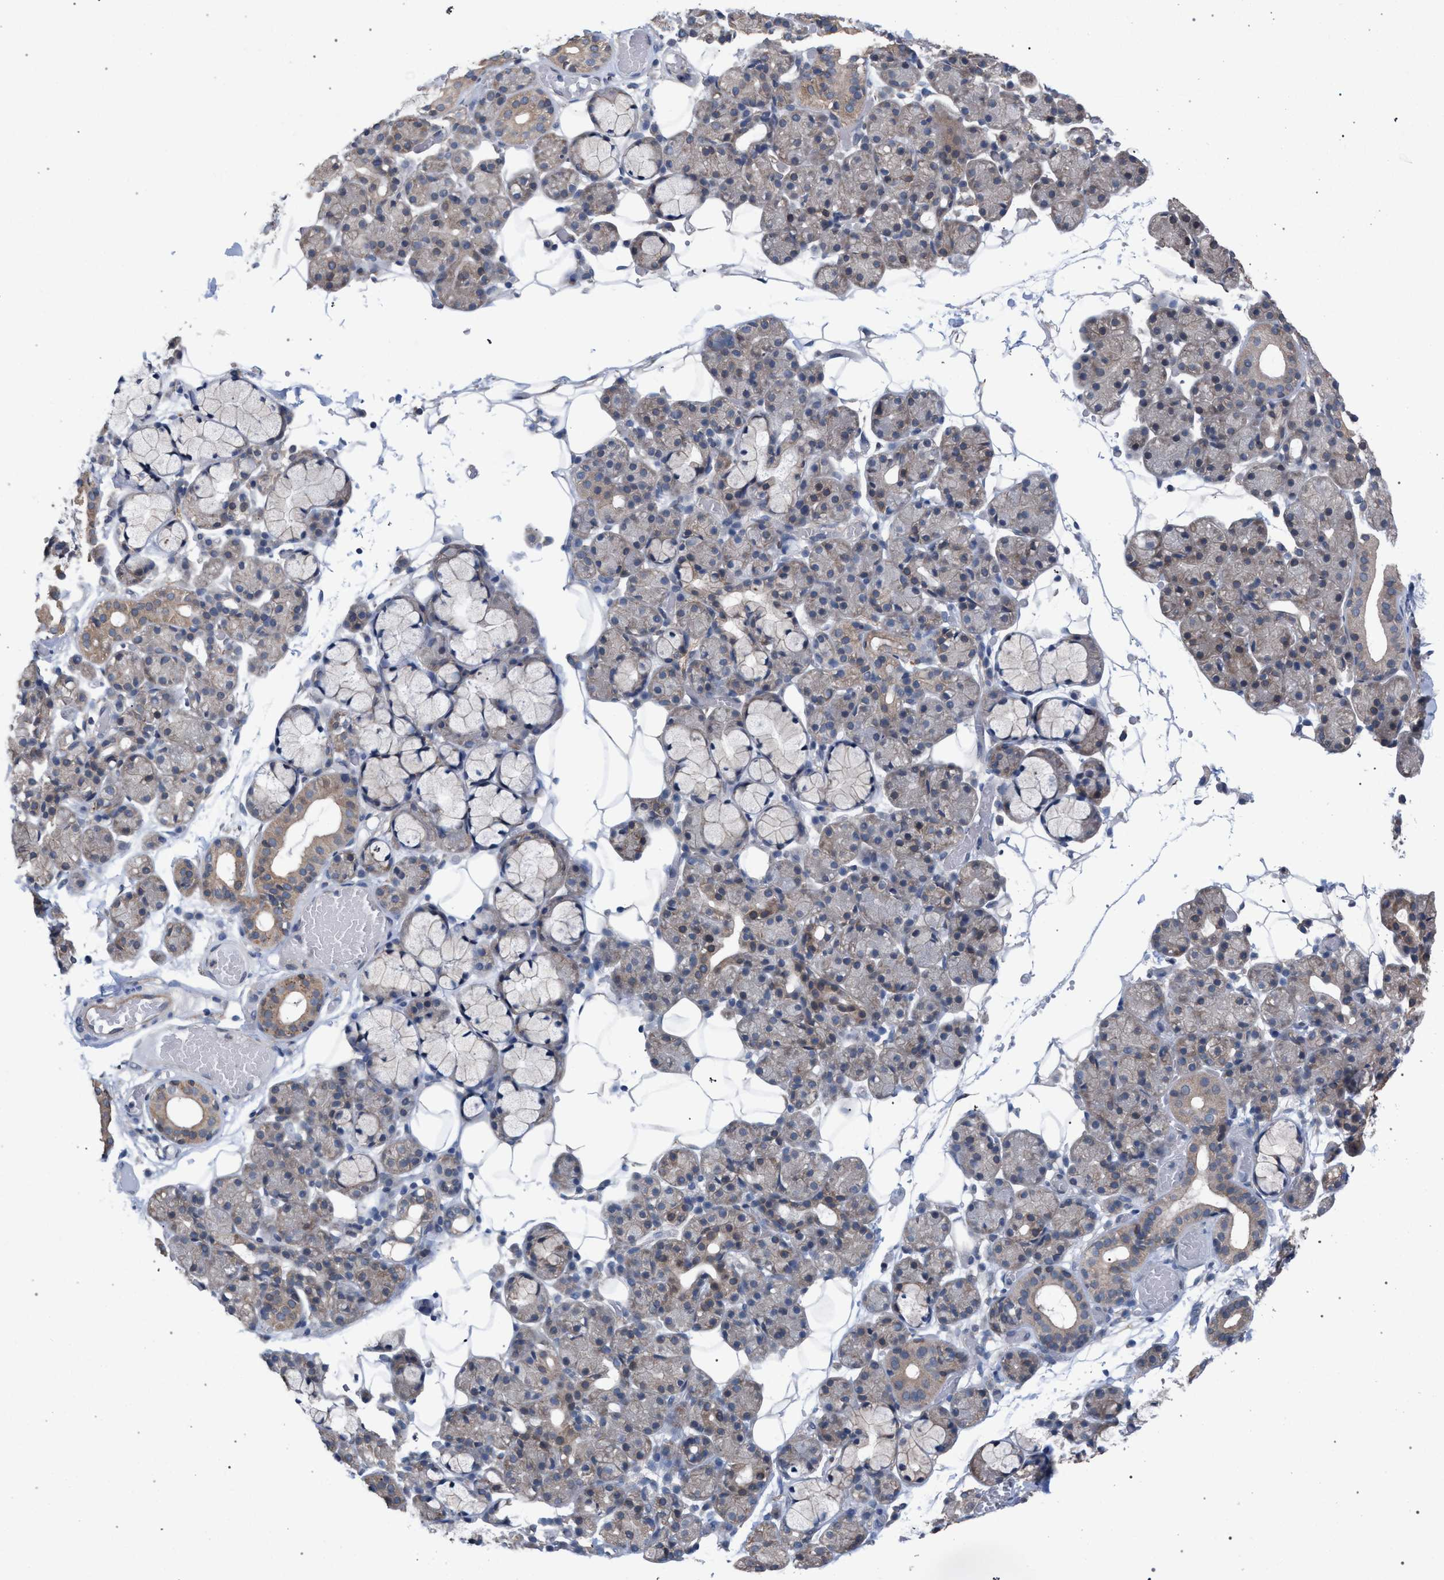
{"staining": {"intensity": "moderate", "quantity": "25%-75%", "location": "cytoplasmic/membranous"}, "tissue": "salivary gland", "cell_type": "Glandular cells", "image_type": "normal", "snomed": [{"axis": "morphology", "description": "Normal tissue, NOS"}, {"axis": "topography", "description": "Salivary gland"}], "caption": "This image demonstrates benign salivary gland stained with immunohistochemistry to label a protein in brown. The cytoplasmic/membranous of glandular cells show moderate positivity for the protein. Nuclei are counter-stained blue.", "gene": "ARPC5L", "patient": {"sex": "male", "age": 63}}